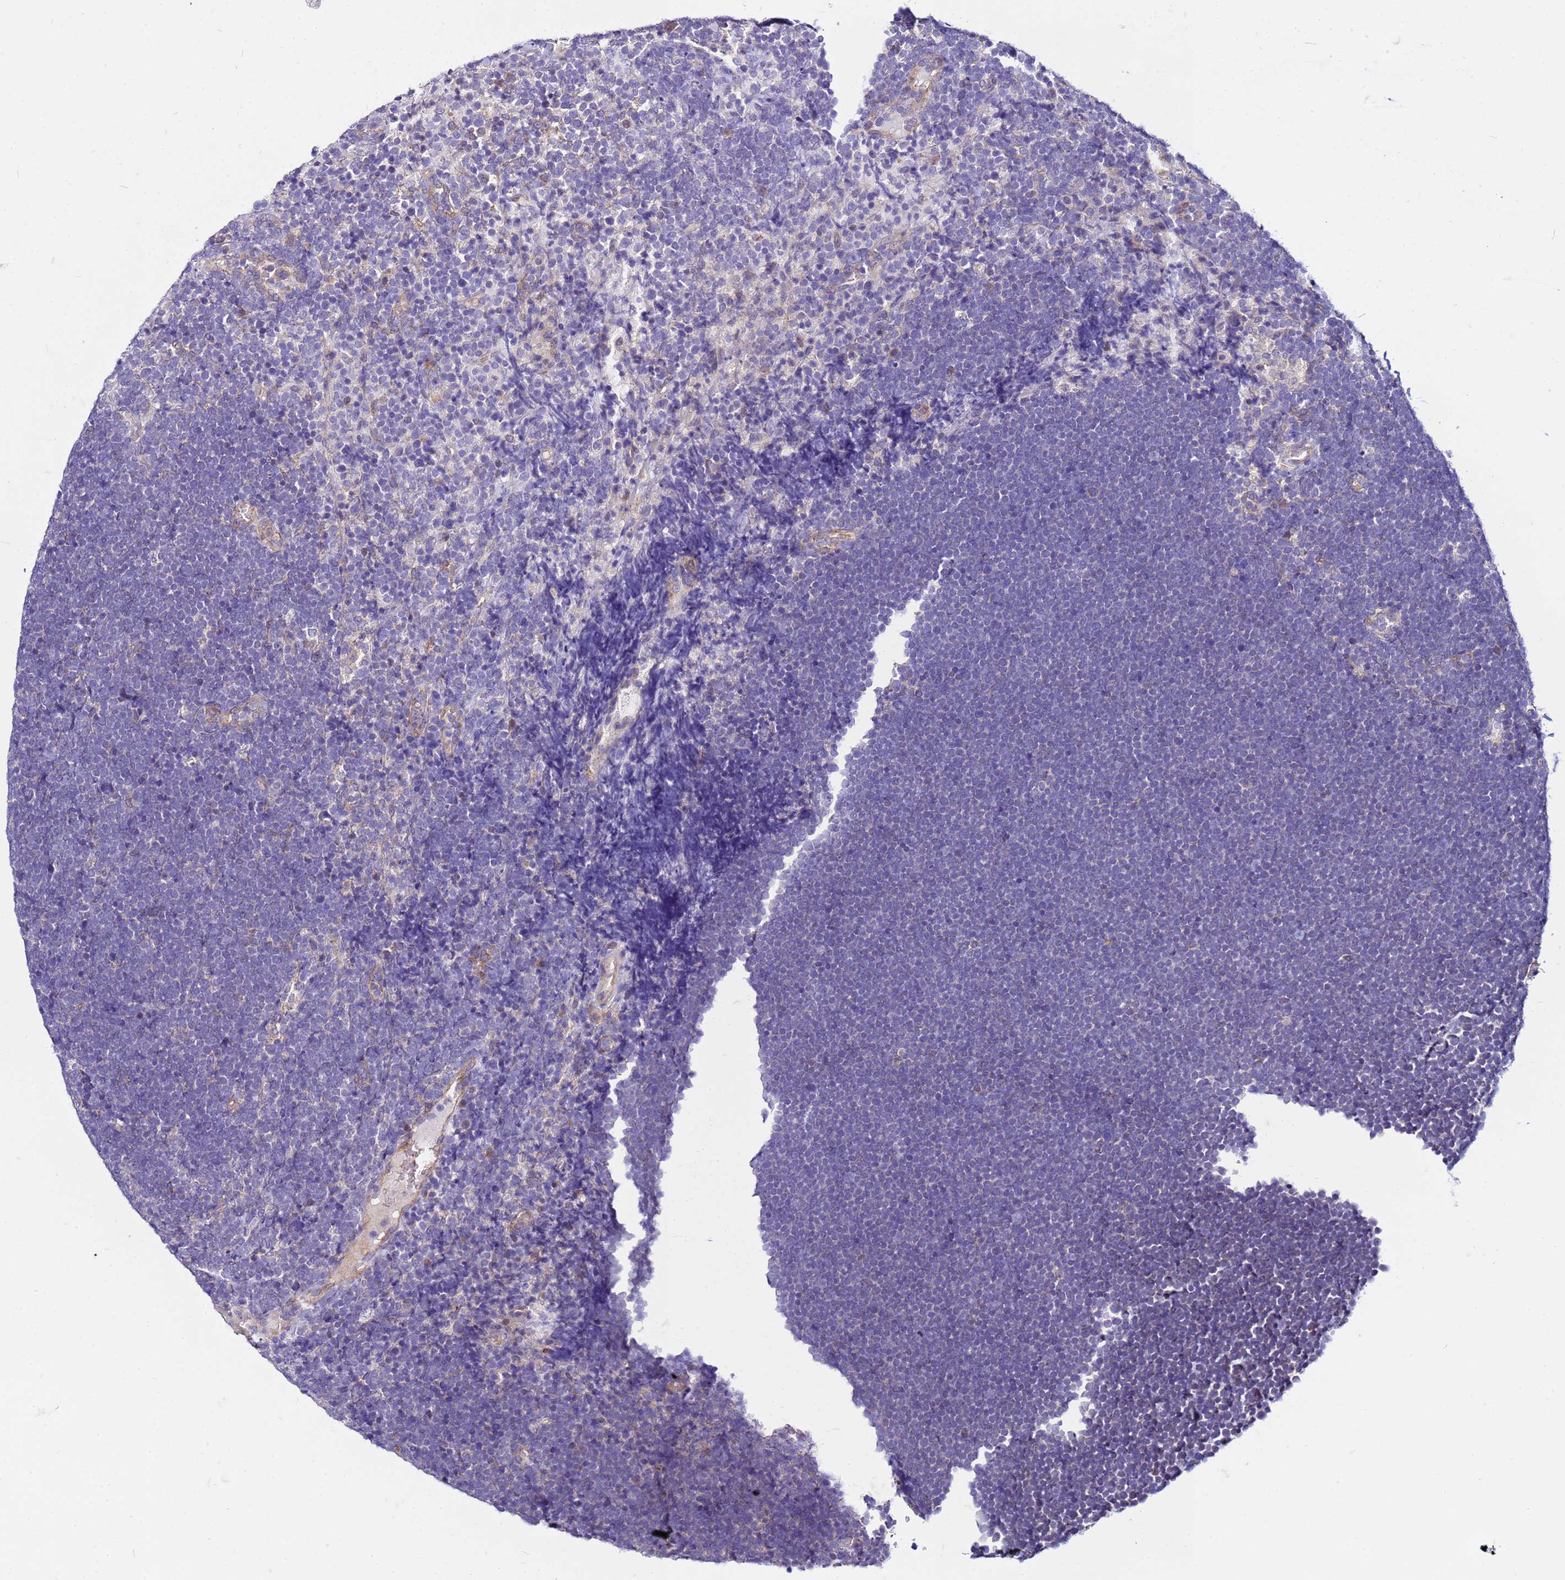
{"staining": {"intensity": "negative", "quantity": "none", "location": "none"}, "tissue": "lymphoma", "cell_type": "Tumor cells", "image_type": "cancer", "snomed": [{"axis": "morphology", "description": "Malignant lymphoma, non-Hodgkin's type, High grade"}, {"axis": "topography", "description": "Lymph node"}], "caption": "Immunohistochemistry histopathology image of lymphoma stained for a protein (brown), which displays no staining in tumor cells.", "gene": "PKD1", "patient": {"sex": "male", "age": 13}}